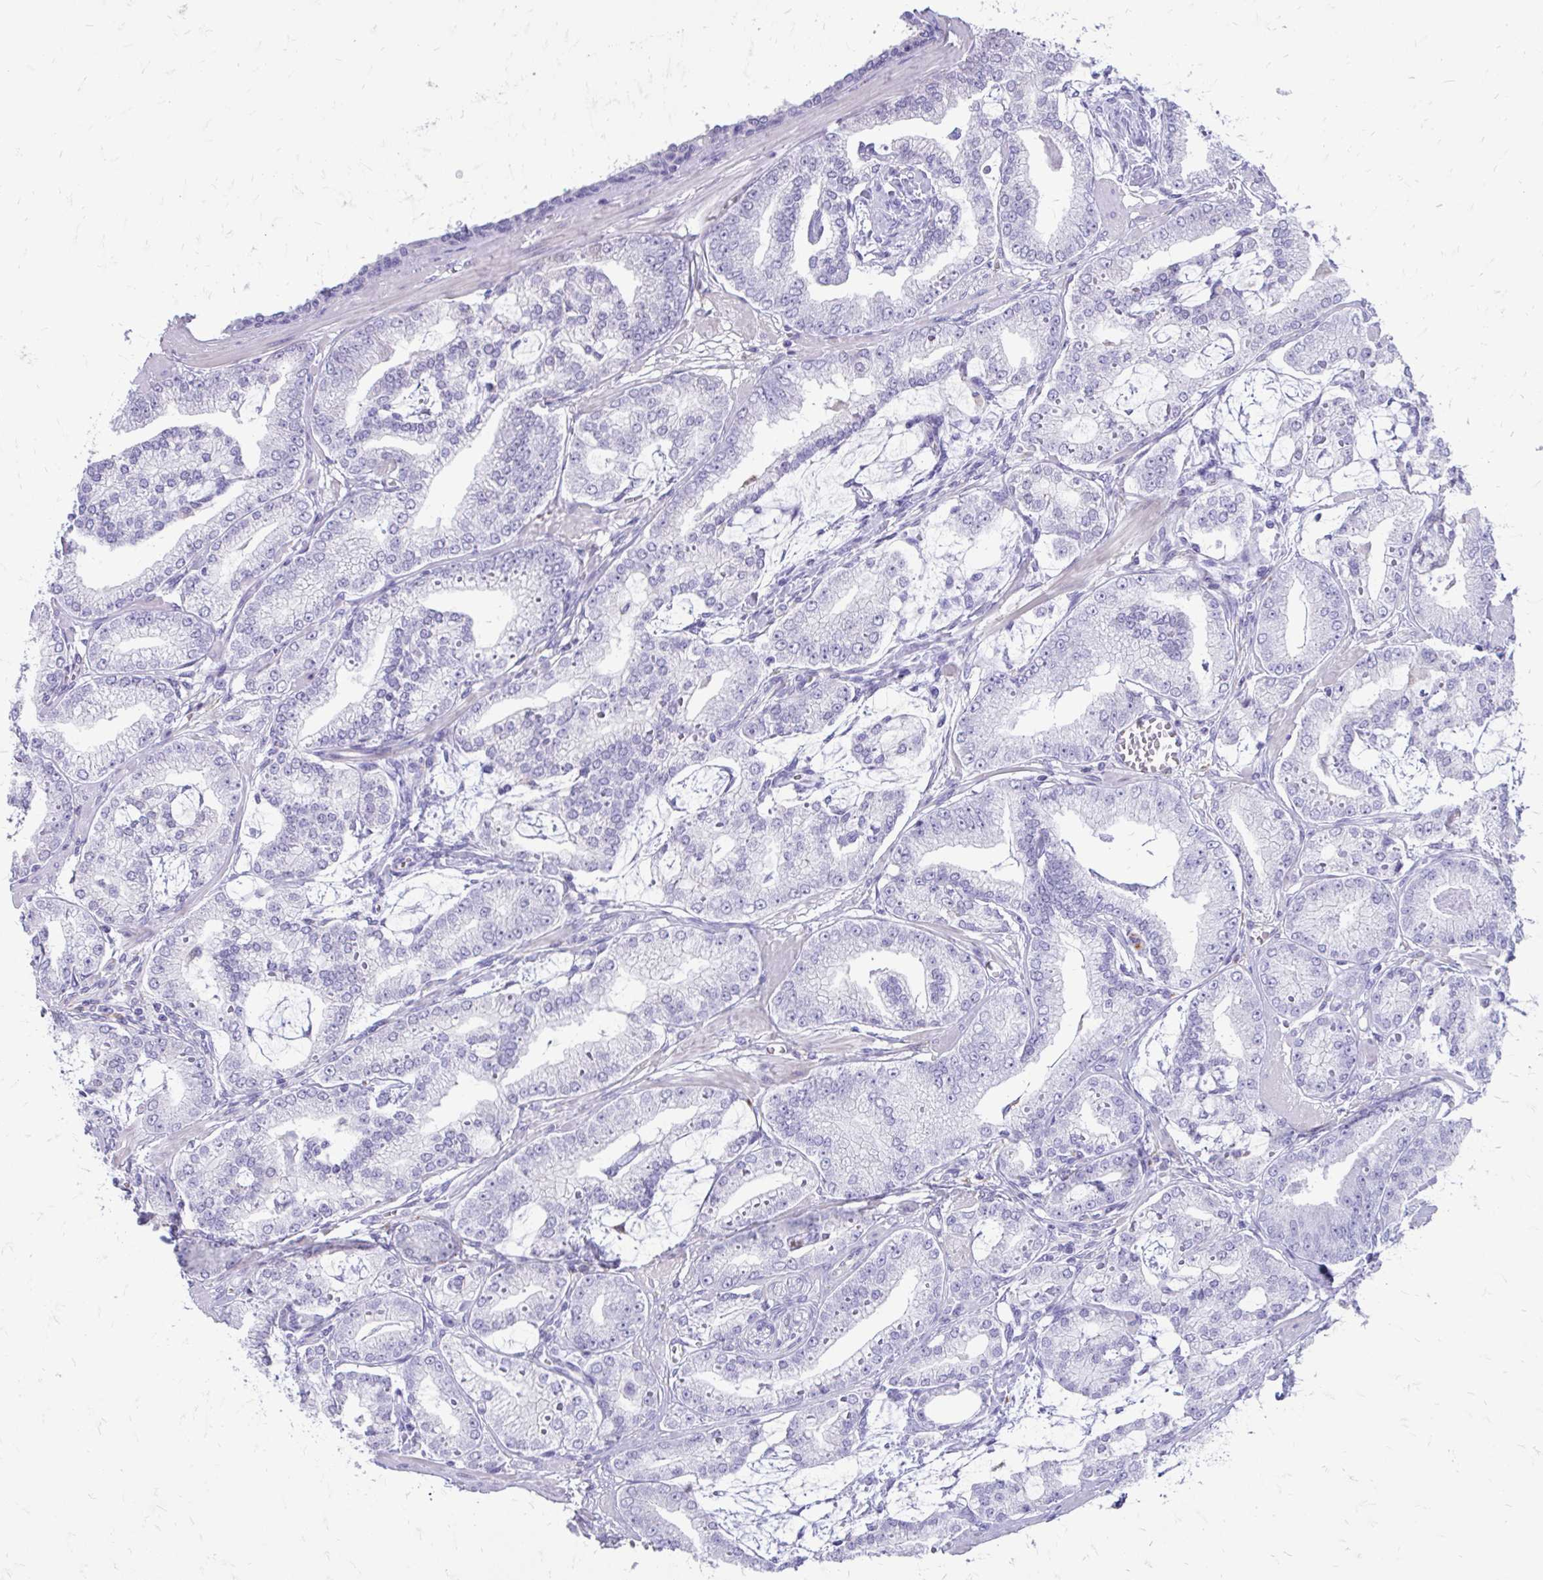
{"staining": {"intensity": "negative", "quantity": "none", "location": "none"}, "tissue": "prostate cancer", "cell_type": "Tumor cells", "image_type": "cancer", "snomed": [{"axis": "morphology", "description": "Adenocarcinoma, High grade"}, {"axis": "topography", "description": "Prostate"}], "caption": "High magnification brightfield microscopy of prostate cancer (adenocarcinoma (high-grade)) stained with DAB (3,3'-diaminobenzidine) (brown) and counterstained with hematoxylin (blue): tumor cells show no significant staining.", "gene": "SIGLEC11", "patient": {"sex": "male", "age": 71}}